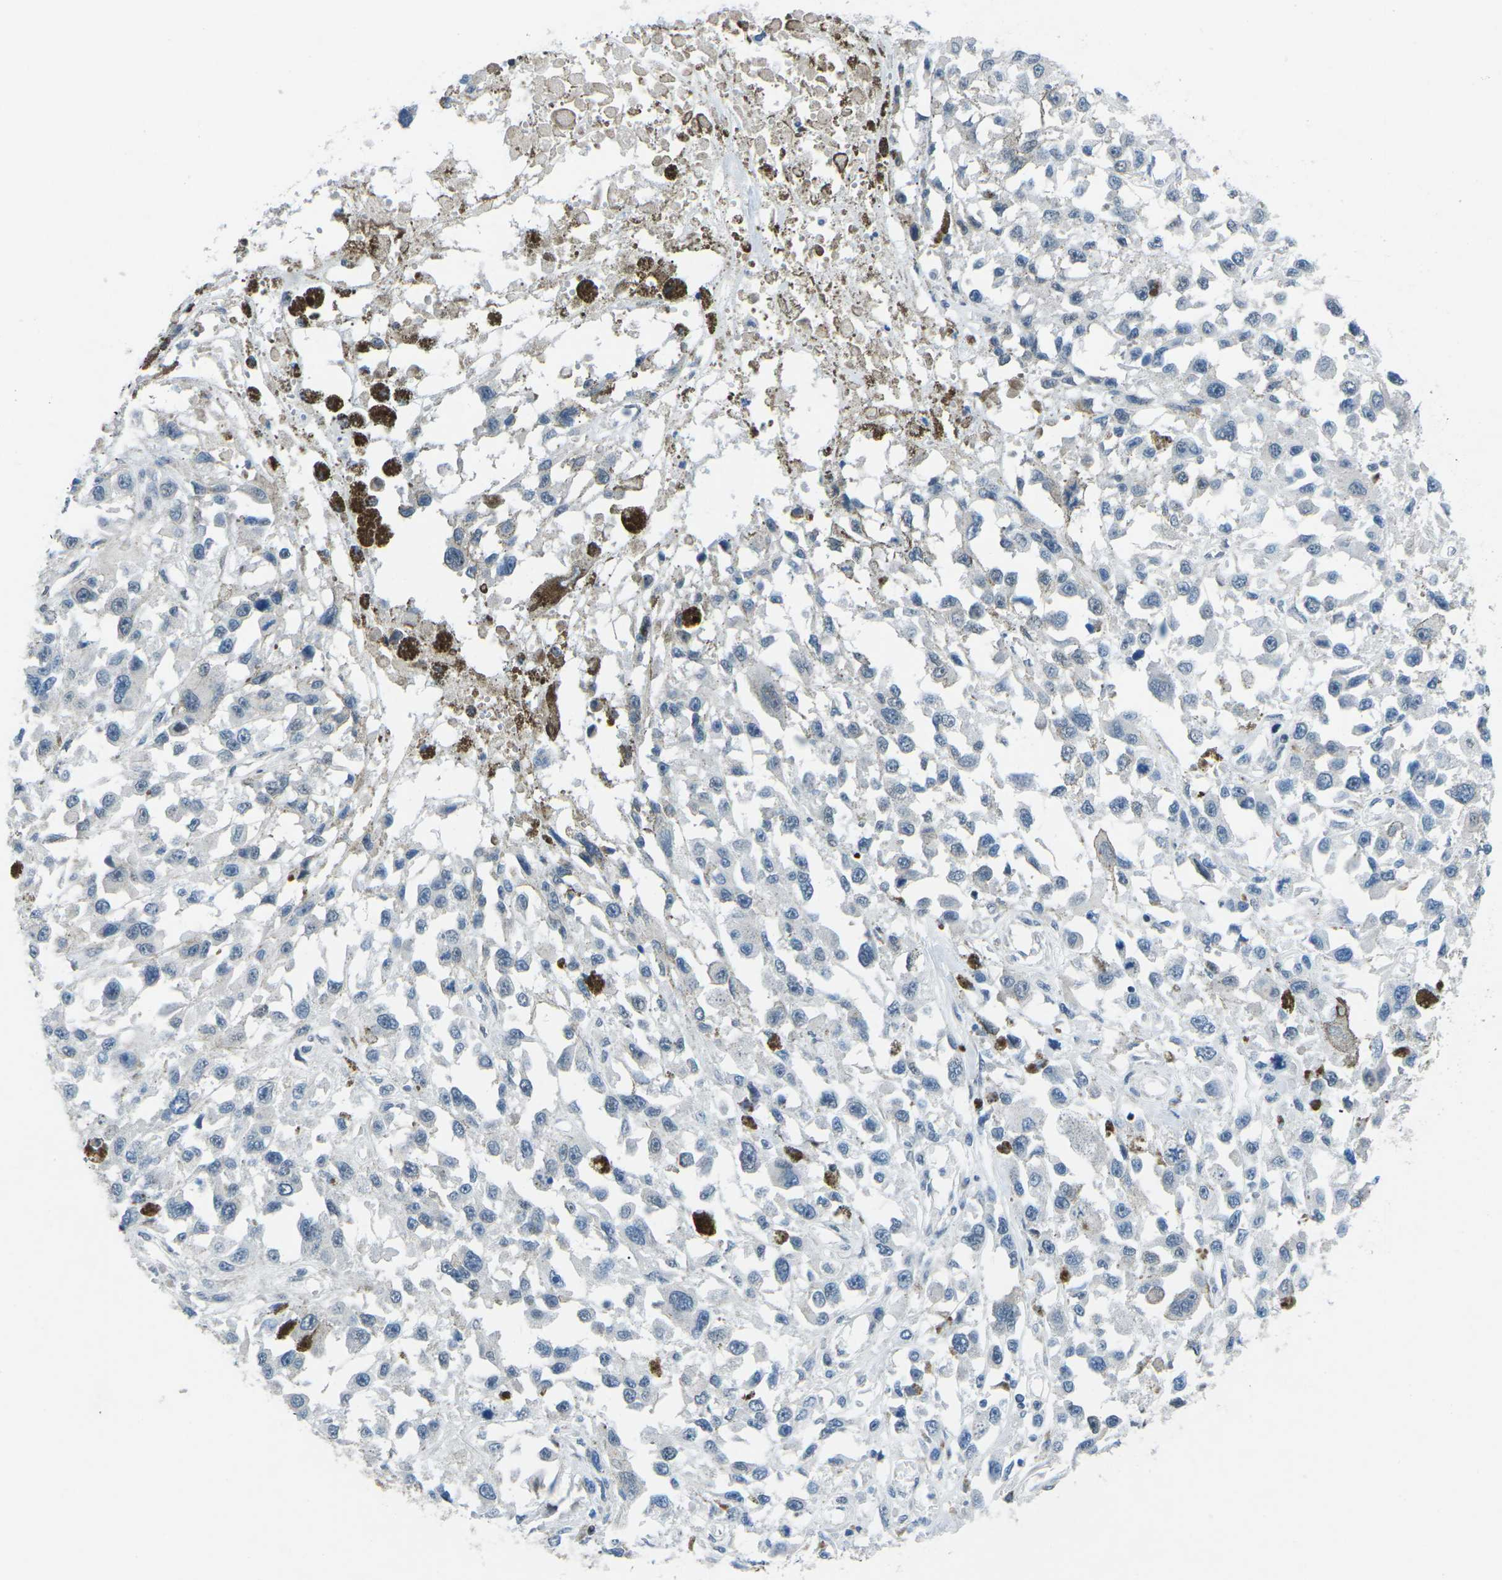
{"staining": {"intensity": "negative", "quantity": "none", "location": "none"}, "tissue": "melanoma", "cell_type": "Tumor cells", "image_type": "cancer", "snomed": [{"axis": "morphology", "description": "Malignant melanoma, Metastatic site"}, {"axis": "topography", "description": "Lymph node"}], "caption": "Human melanoma stained for a protein using immunohistochemistry shows no staining in tumor cells.", "gene": "MBNL1", "patient": {"sex": "male", "age": 59}}